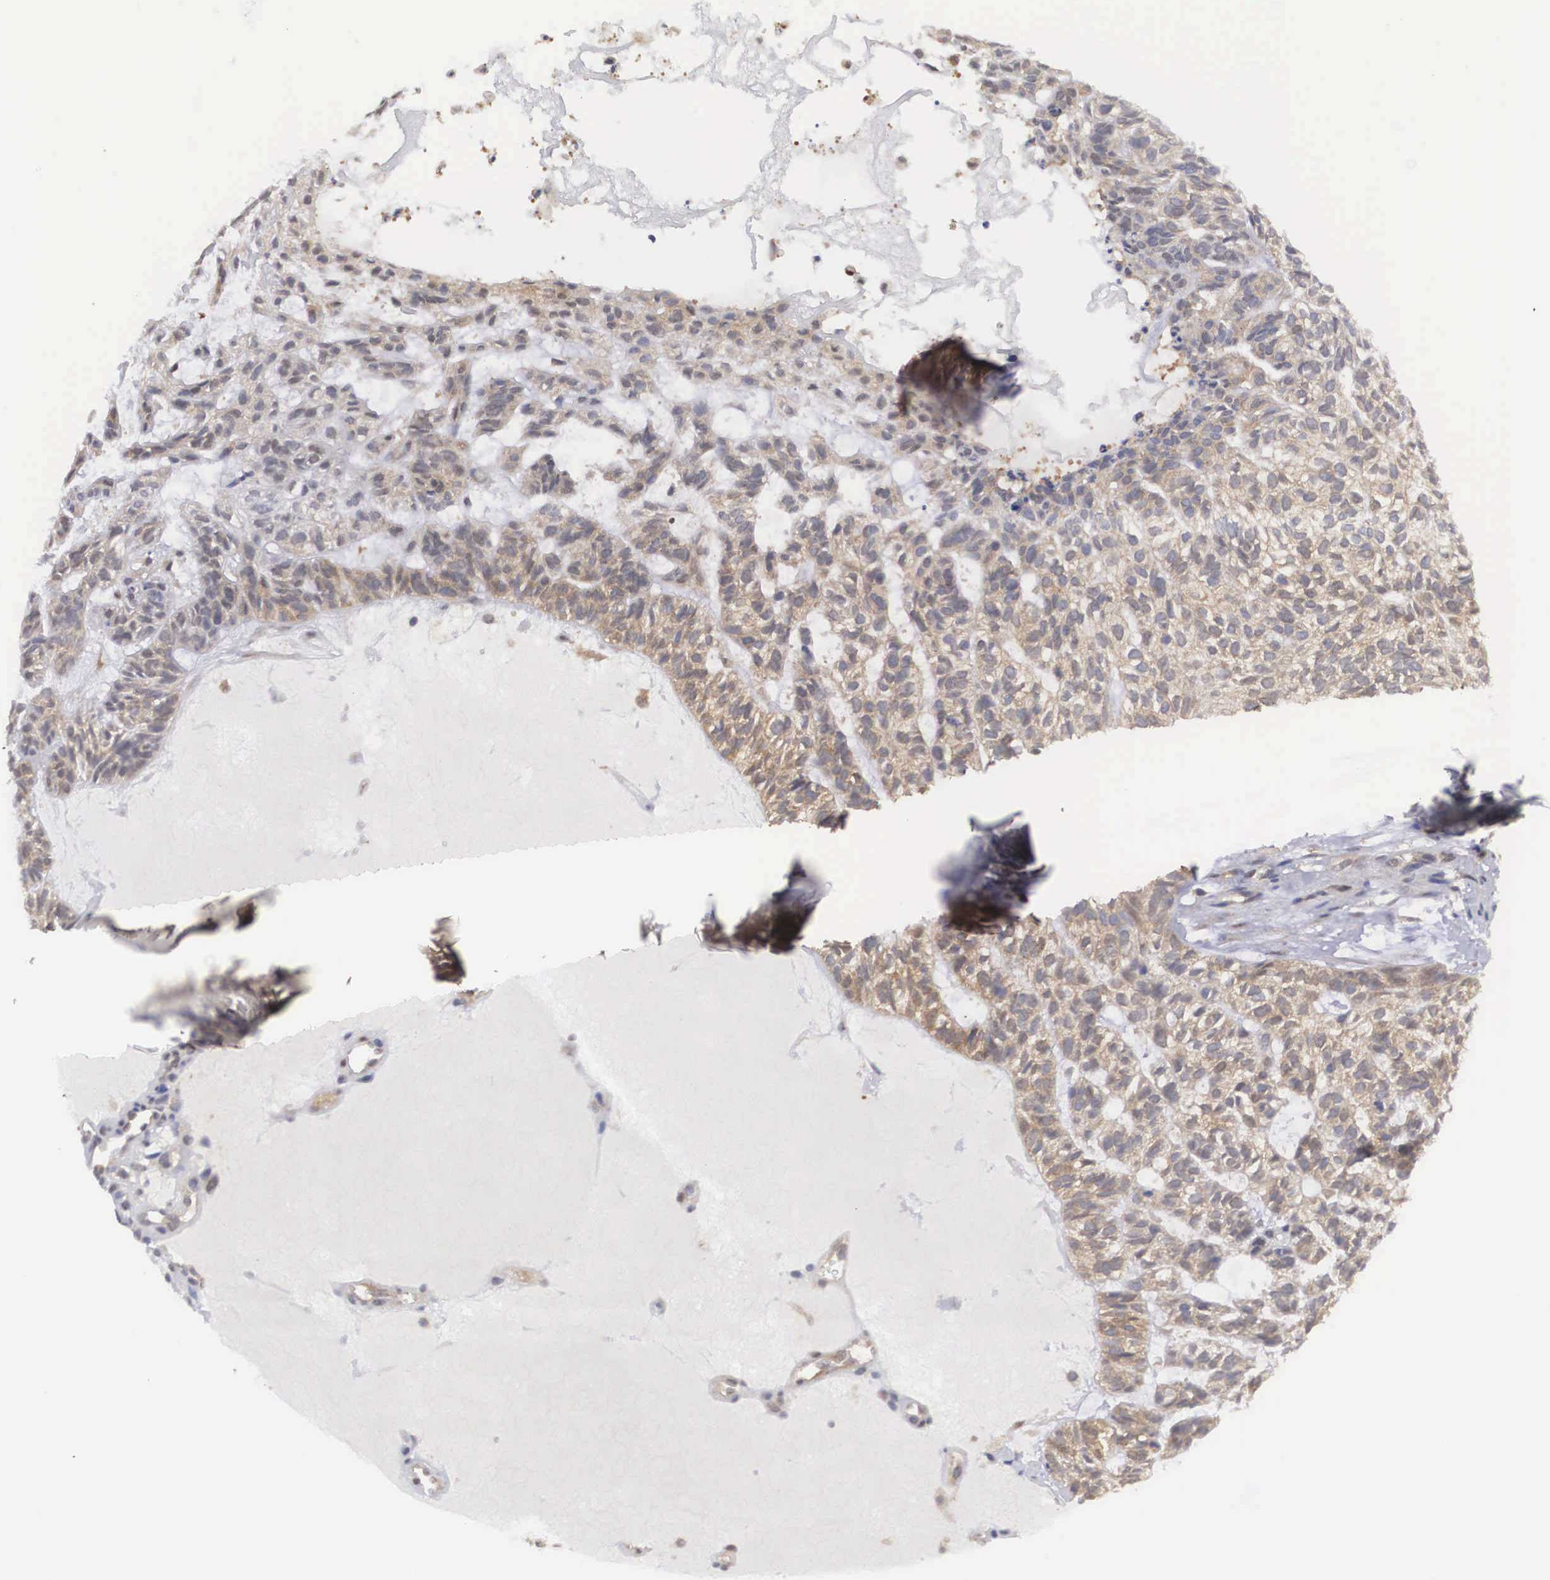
{"staining": {"intensity": "weak", "quantity": "25%-75%", "location": "cytoplasmic/membranous"}, "tissue": "skin cancer", "cell_type": "Tumor cells", "image_type": "cancer", "snomed": [{"axis": "morphology", "description": "Basal cell carcinoma"}, {"axis": "topography", "description": "Skin"}], "caption": "Immunohistochemistry micrograph of neoplastic tissue: human basal cell carcinoma (skin) stained using immunohistochemistry (IHC) exhibits low levels of weak protein expression localized specifically in the cytoplasmic/membranous of tumor cells, appearing as a cytoplasmic/membranous brown color.", "gene": "ADSL", "patient": {"sex": "male", "age": 75}}